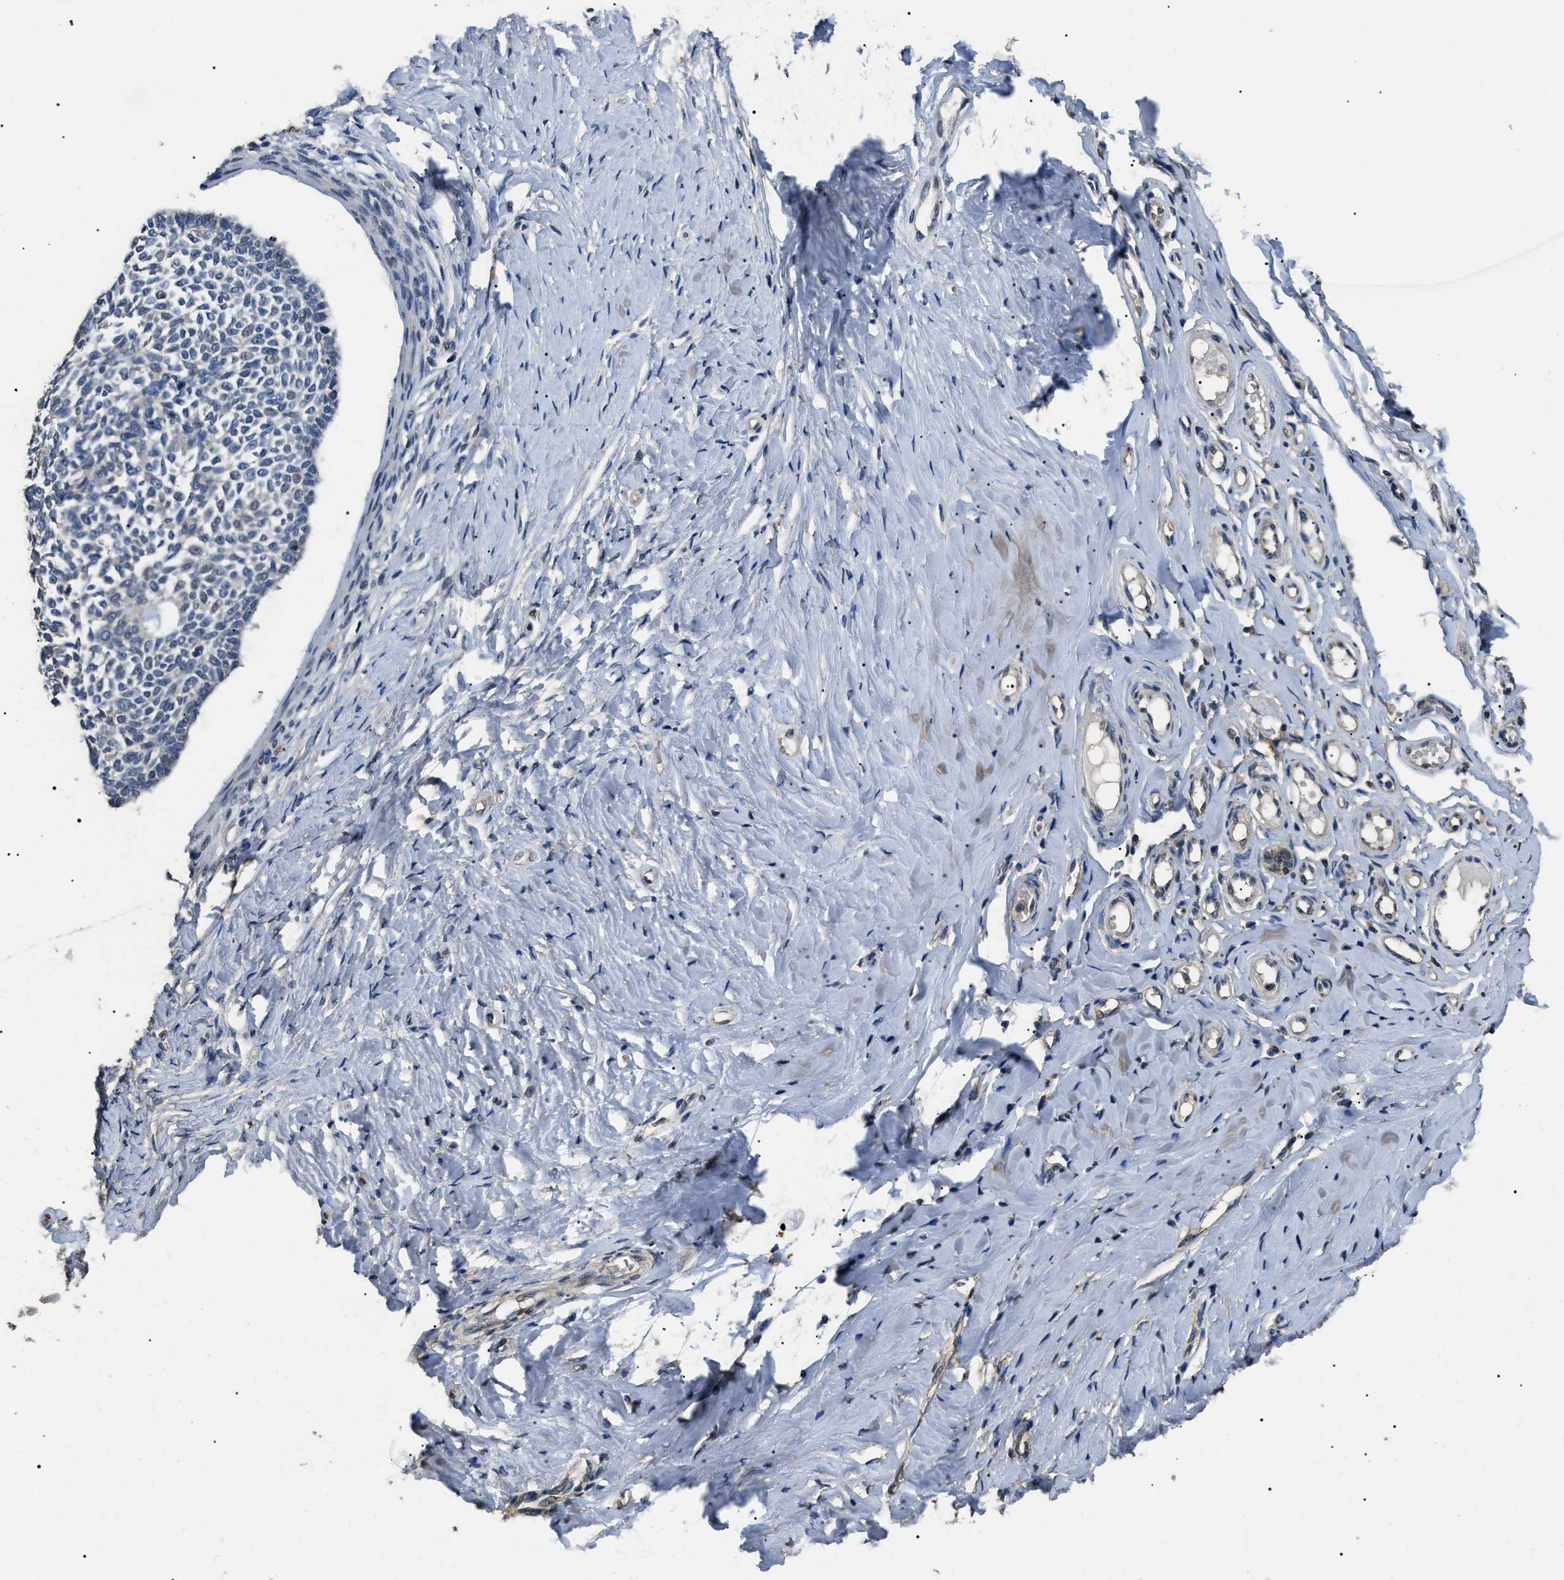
{"staining": {"intensity": "negative", "quantity": "none", "location": "none"}, "tissue": "skin cancer", "cell_type": "Tumor cells", "image_type": "cancer", "snomed": [{"axis": "morphology", "description": "Normal tissue, NOS"}, {"axis": "morphology", "description": "Basal cell carcinoma"}, {"axis": "topography", "description": "Skin"}], "caption": "Protein analysis of skin basal cell carcinoma reveals no significant expression in tumor cells. Brightfield microscopy of immunohistochemistry (IHC) stained with DAB (3,3'-diaminobenzidine) (brown) and hematoxylin (blue), captured at high magnification.", "gene": "PSMD8", "patient": {"sex": "male", "age": 87}}